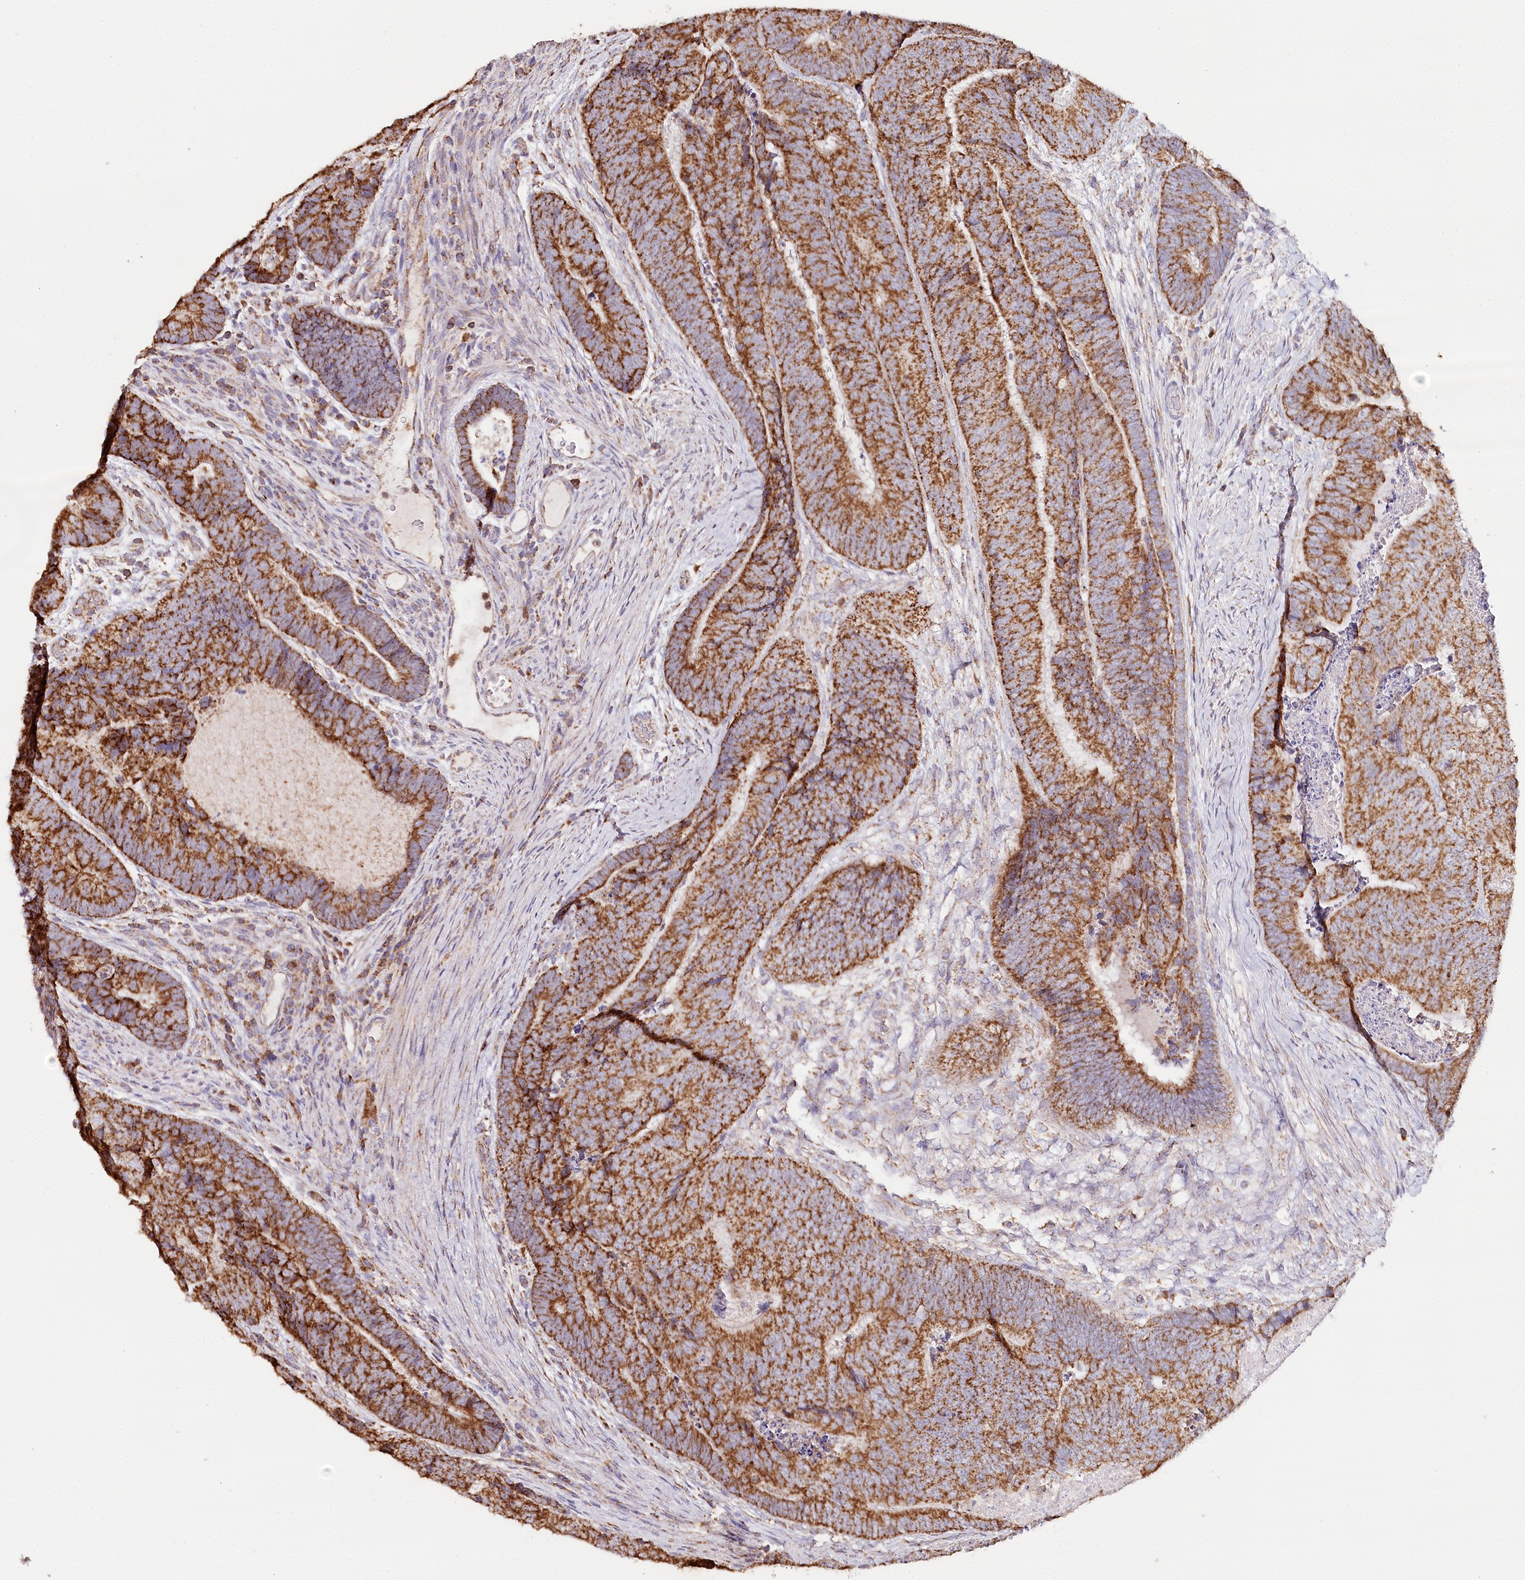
{"staining": {"intensity": "strong", "quantity": ">75%", "location": "cytoplasmic/membranous"}, "tissue": "colorectal cancer", "cell_type": "Tumor cells", "image_type": "cancer", "snomed": [{"axis": "morphology", "description": "Adenocarcinoma, NOS"}, {"axis": "topography", "description": "Colon"}], "caption": "The immunohistochemical stain shows strong cytoplasmic/membranous staining in tumor cells of colorectal cancer (adenocarcinoma) tissue.", "gene": "MMP25", "patient": {"sex": "female", "age": 67}}